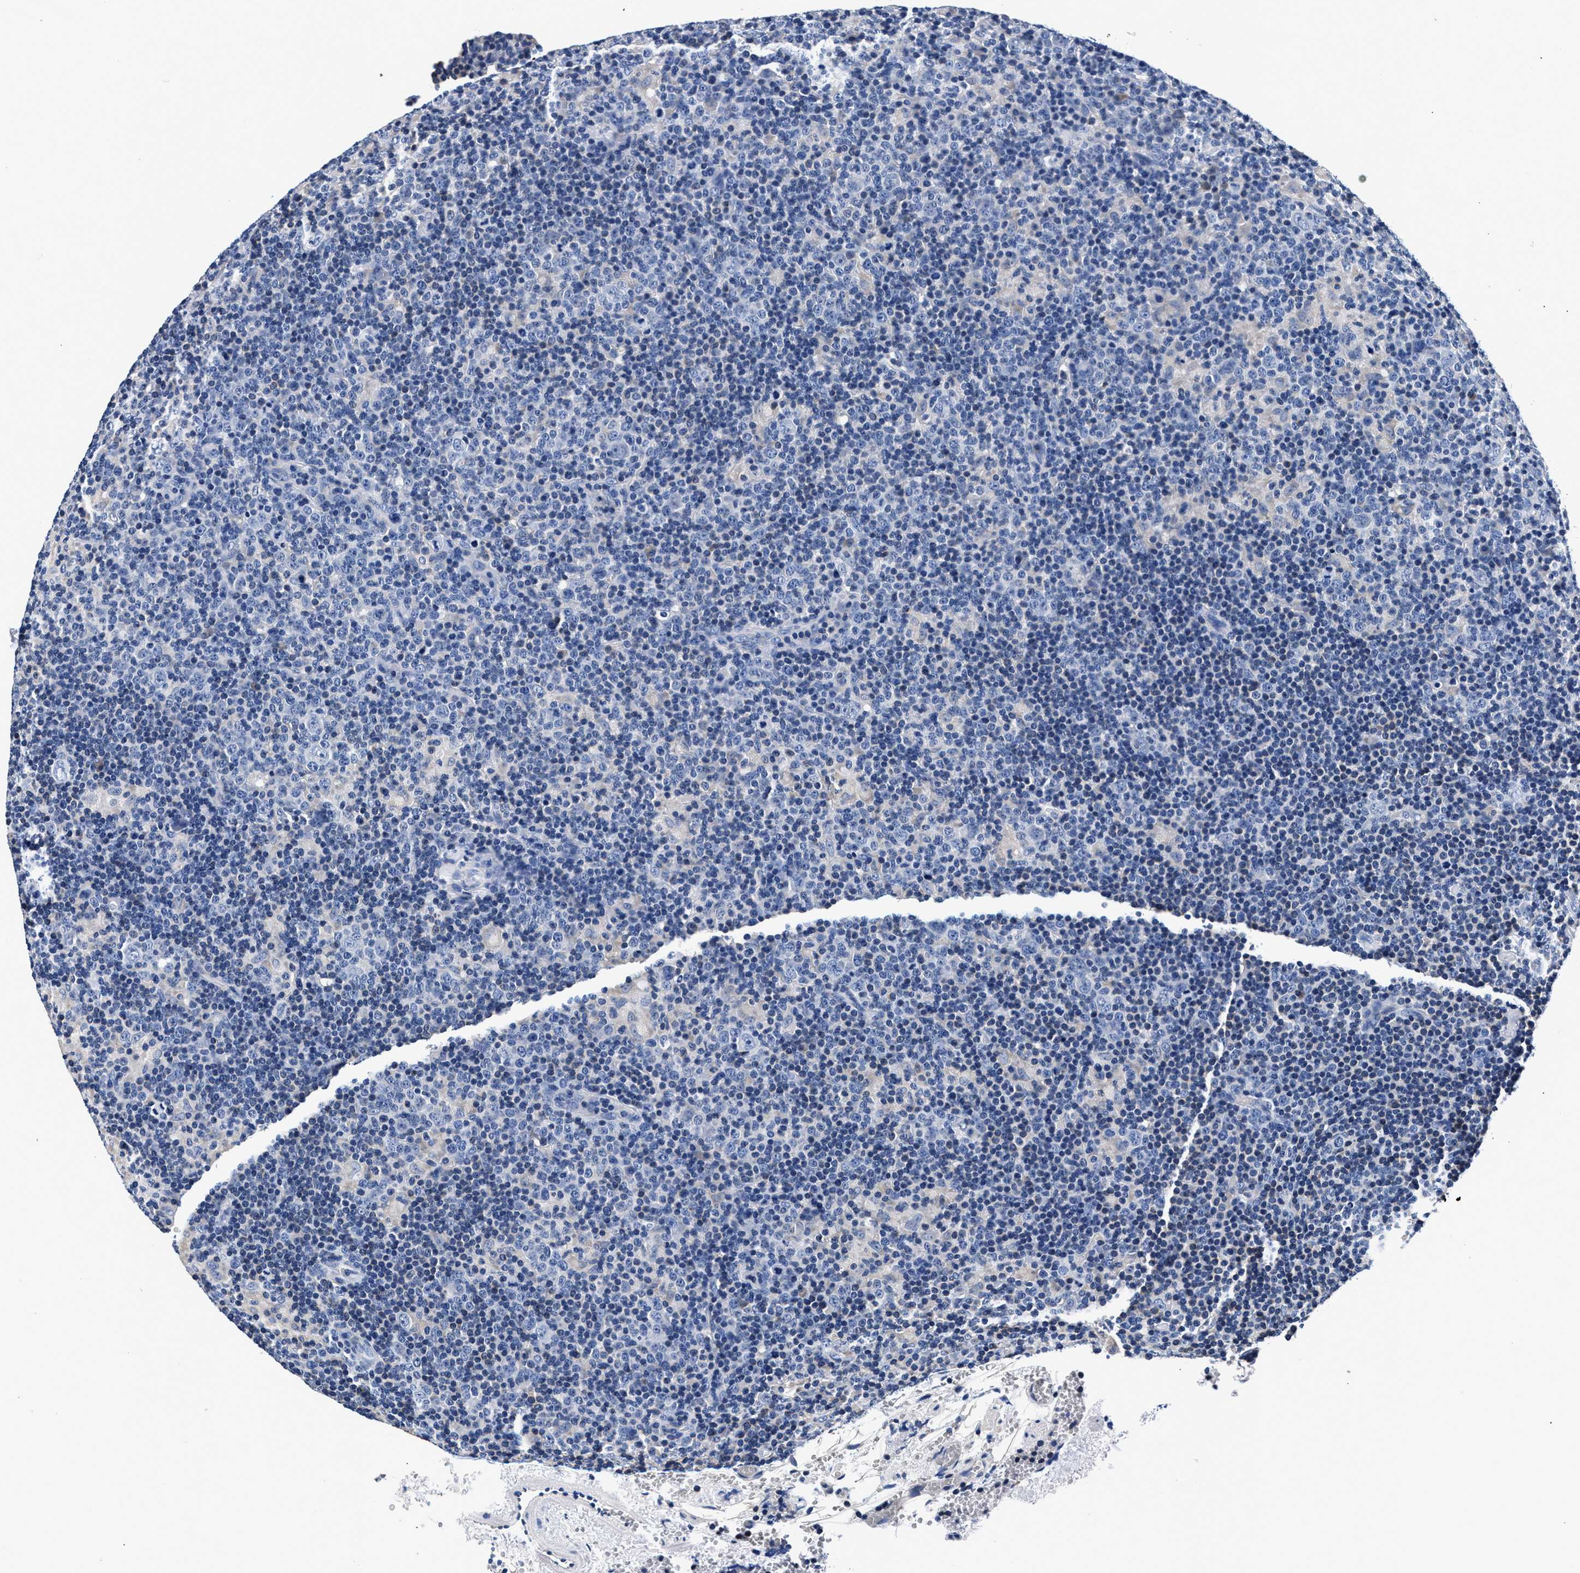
{"staining": {"intensity": "negative", "quantity": "none", "location": "none"}, "tissue": "lymphoma", "cell_type": "Tumor cells", "image_type": "cancer", "snomed": [{"axis": "morphology", "description": "Hodgkin's disease, NOS"}, {"axis": "topography", "description": "Lymph node"}], "caption": "Image shows no significant protein positivity in tumor cells of lymphoma.", "gene": "PHF24", "patient": {"sex": "female", "age": 57}}